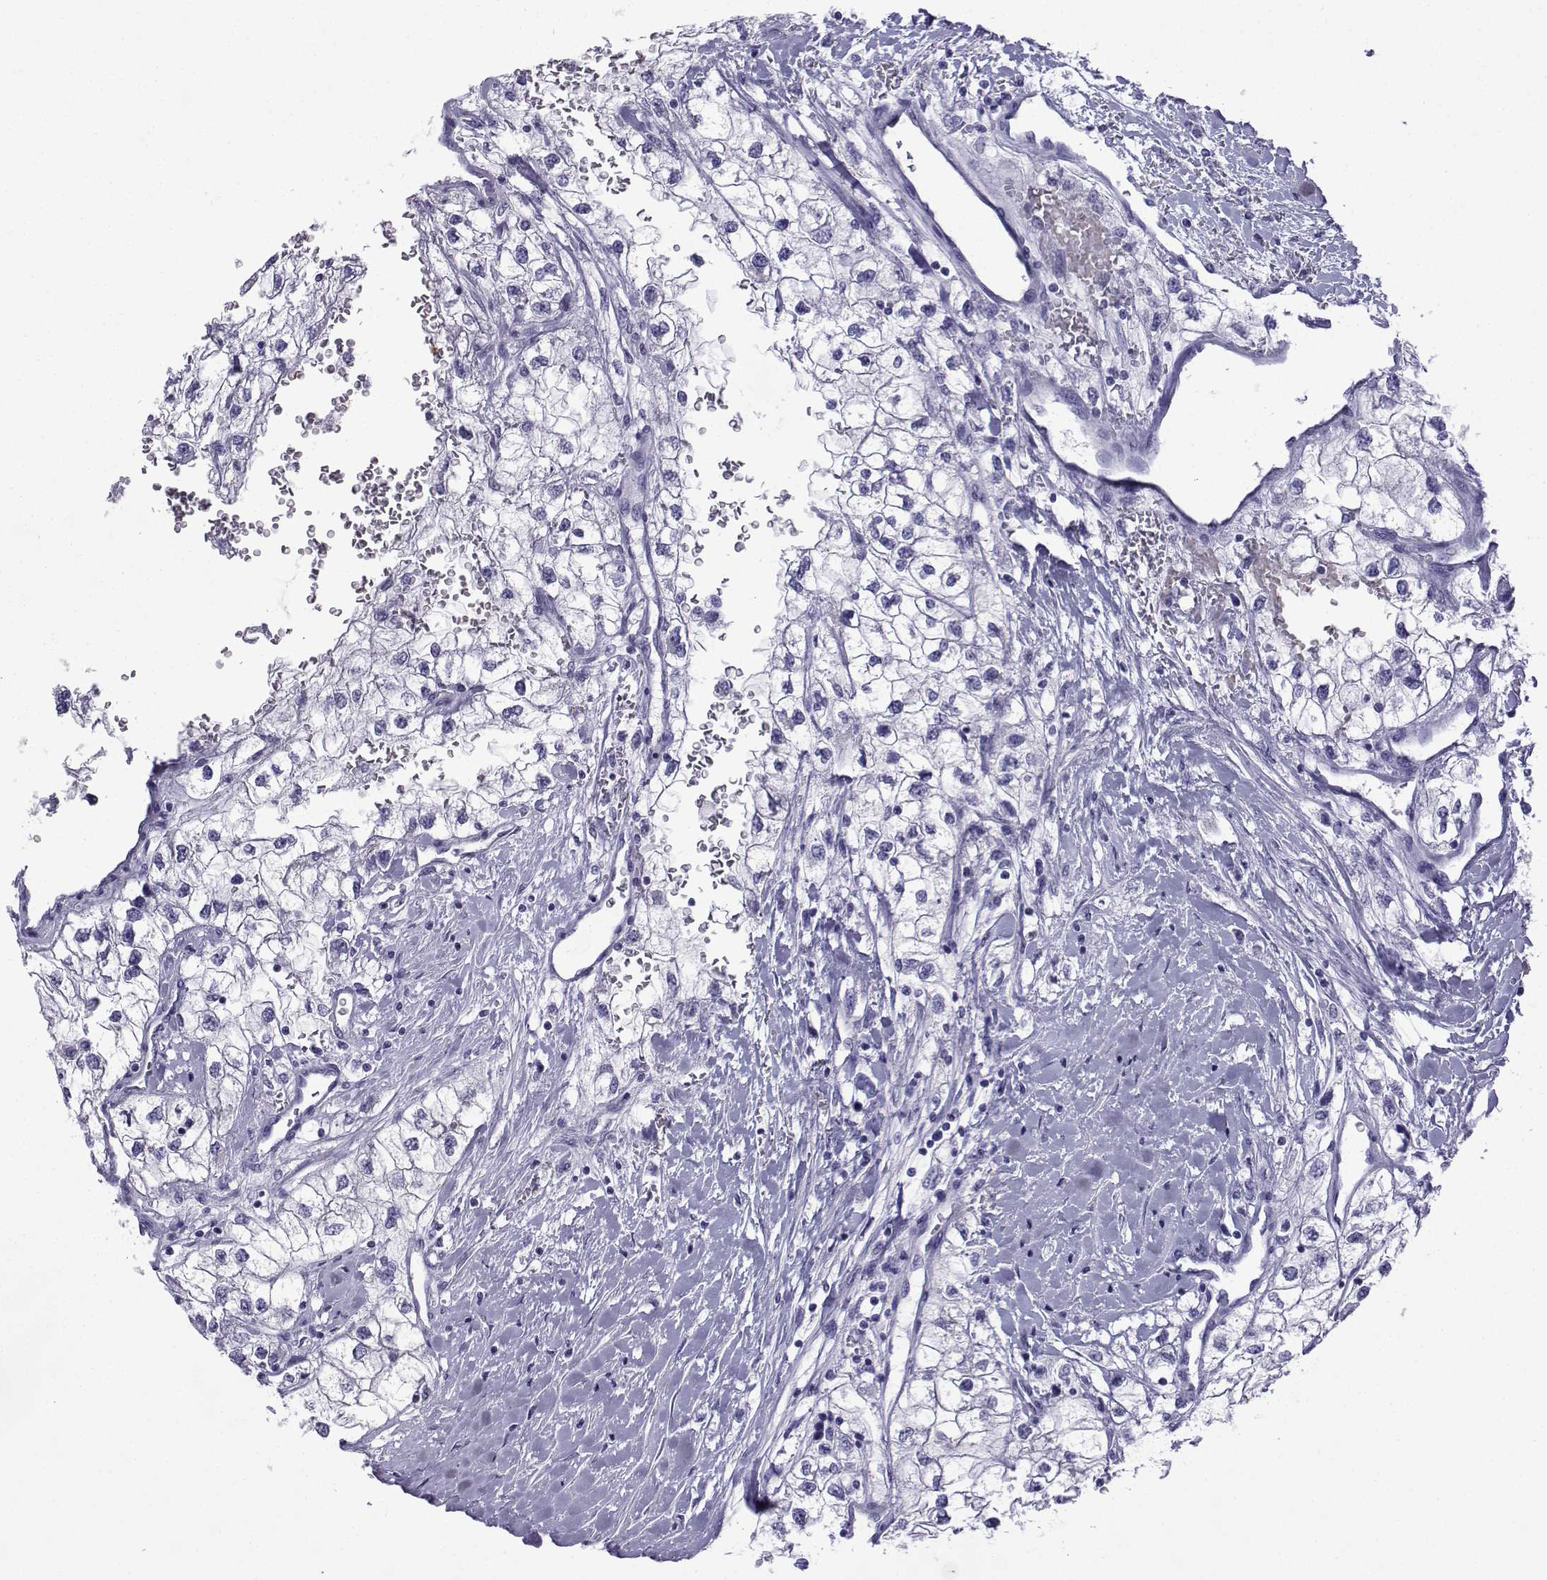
{"staining": {"intensity": "negative", "quantity": "none", "location": "none"}, "tissue": "renal cancer", "cell_type": "Tumor cells", "image_type": "cancer", "snomed": [{"axis": "morphology", "description": "Adenocarcinoma, NOS"}, {"axis": "topography", "description": "Kidney"}], "caption": "Human adenocarcinoma (renal) stained for a protein using immunohistochemistry (IHC) displays no positivity in tumor cells.", "gene": "TRIM46", "patient": {"sex": "male", "age": 59}}